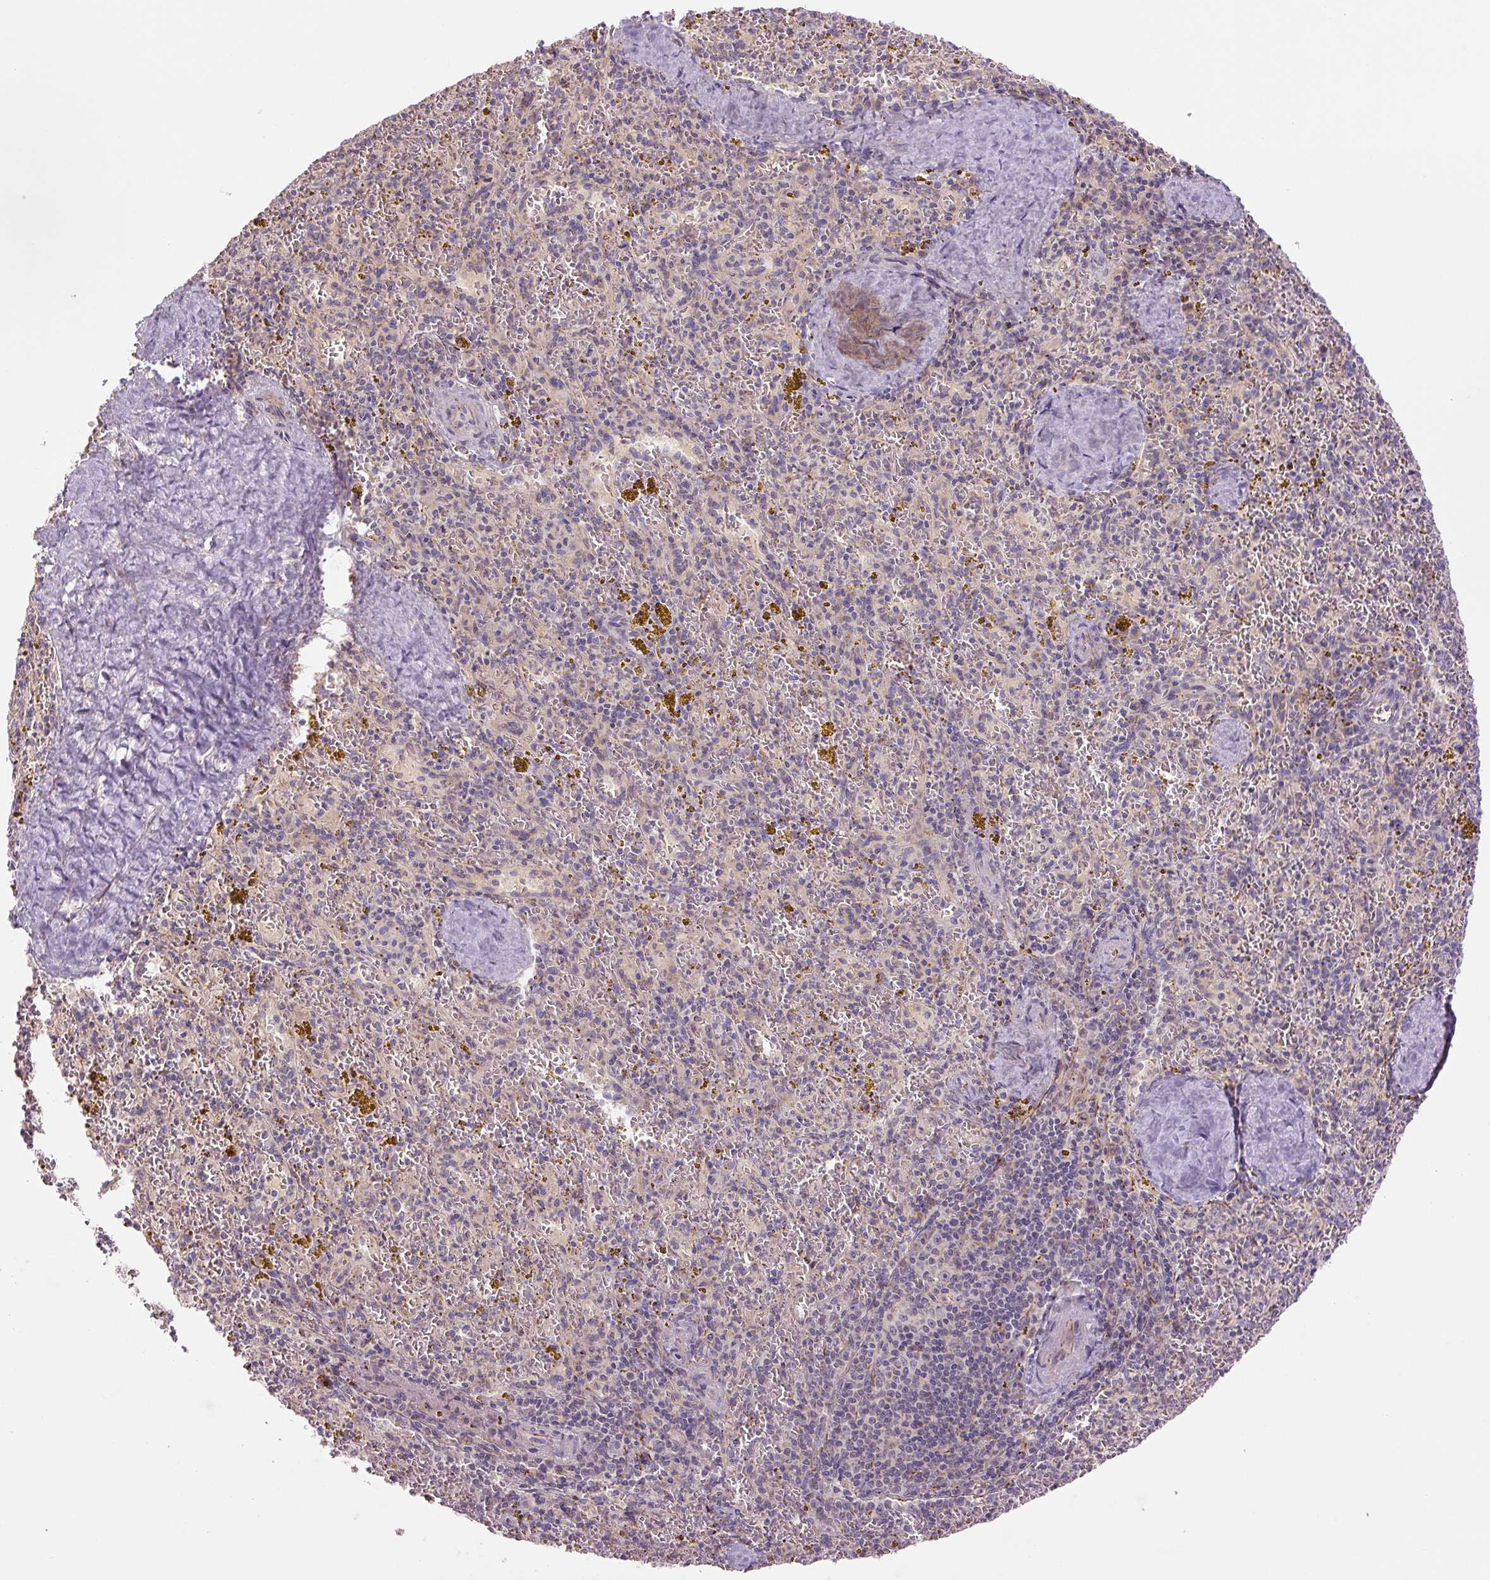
{"staining": {"intensity": "negative", "quantity": "none", "location": "none"}, "tissue": "spleen", "cell_type": "Cells in red pulp", "image_type": "normal", "snomed": [{"axis": "morphology", "description": "Normal tissue, NOS"}, {"axis": "topography", "description": "Spleen"}], "caption": "Immunohistochemistry (IHC) histopathology image of benign human spleen stained for a protein (brown), which shows no staining in cells in red pulp.", "gene": "CCNI2", "patient": {"sex": "male", "age": 57}}